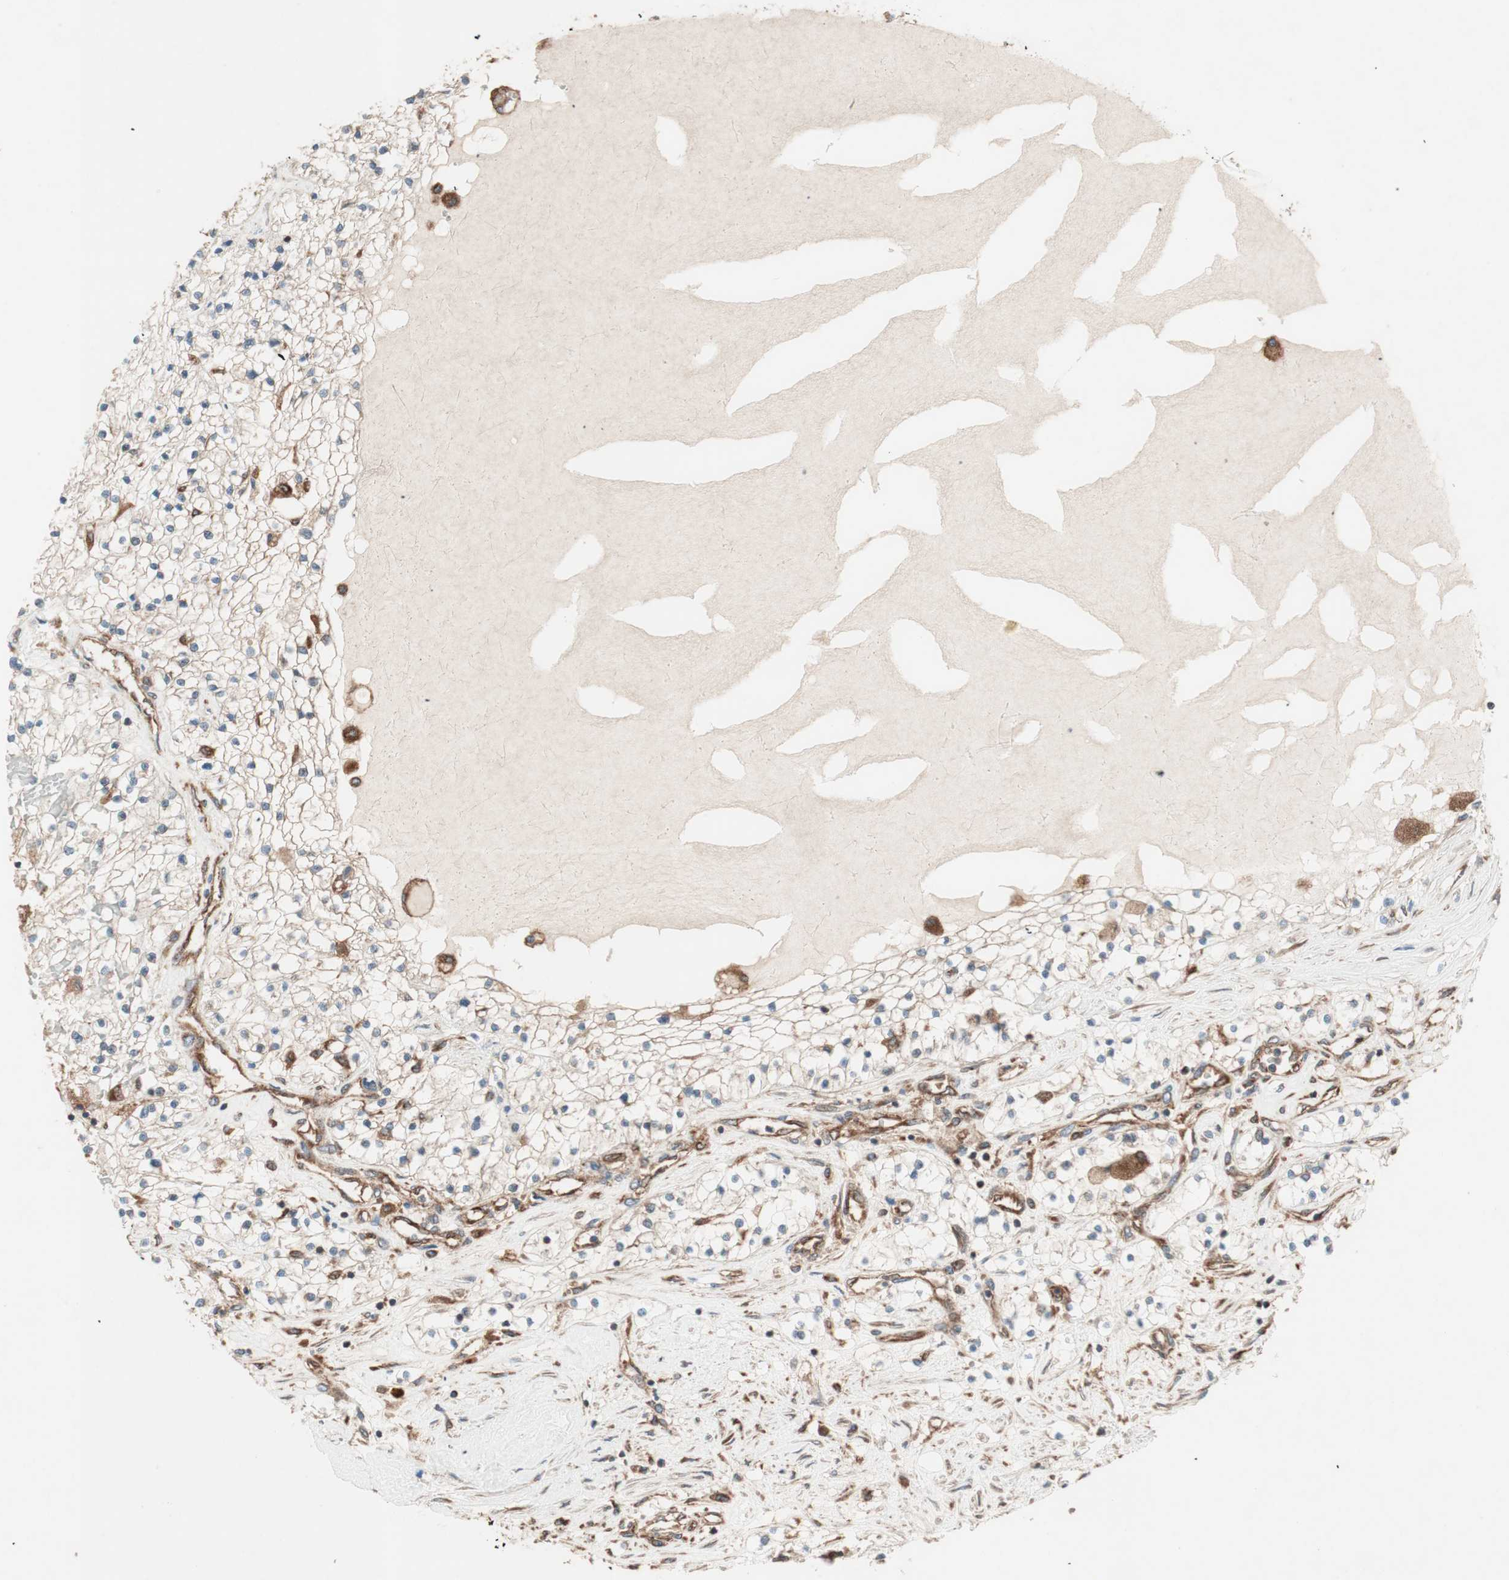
{"staining": {"intensity": "weak", "quantity": "25%-75%", "location": "cytoplasmic/membranous"}, "tissue": "renal cancer", "cell_type": "Tumor cells", "image_type": "cancer", "snomed": [{"axis": "morphology", "description": "Adenocarcinoma, NOS"}, {"axis": "topography", "description": "Kidney"}], "caption": "Protein staining exhibits weak cytoplasmic/membranous expression in approximately 25%-75% of tumor cells in adenocarcinoma (renal). The protein is stained brown, and the nuclei are stained in blue (DAB IHC with brightfield microscopy, high magnification).", "gene": "RAB5A", "patient": {"sex": "male", "age": 68}}